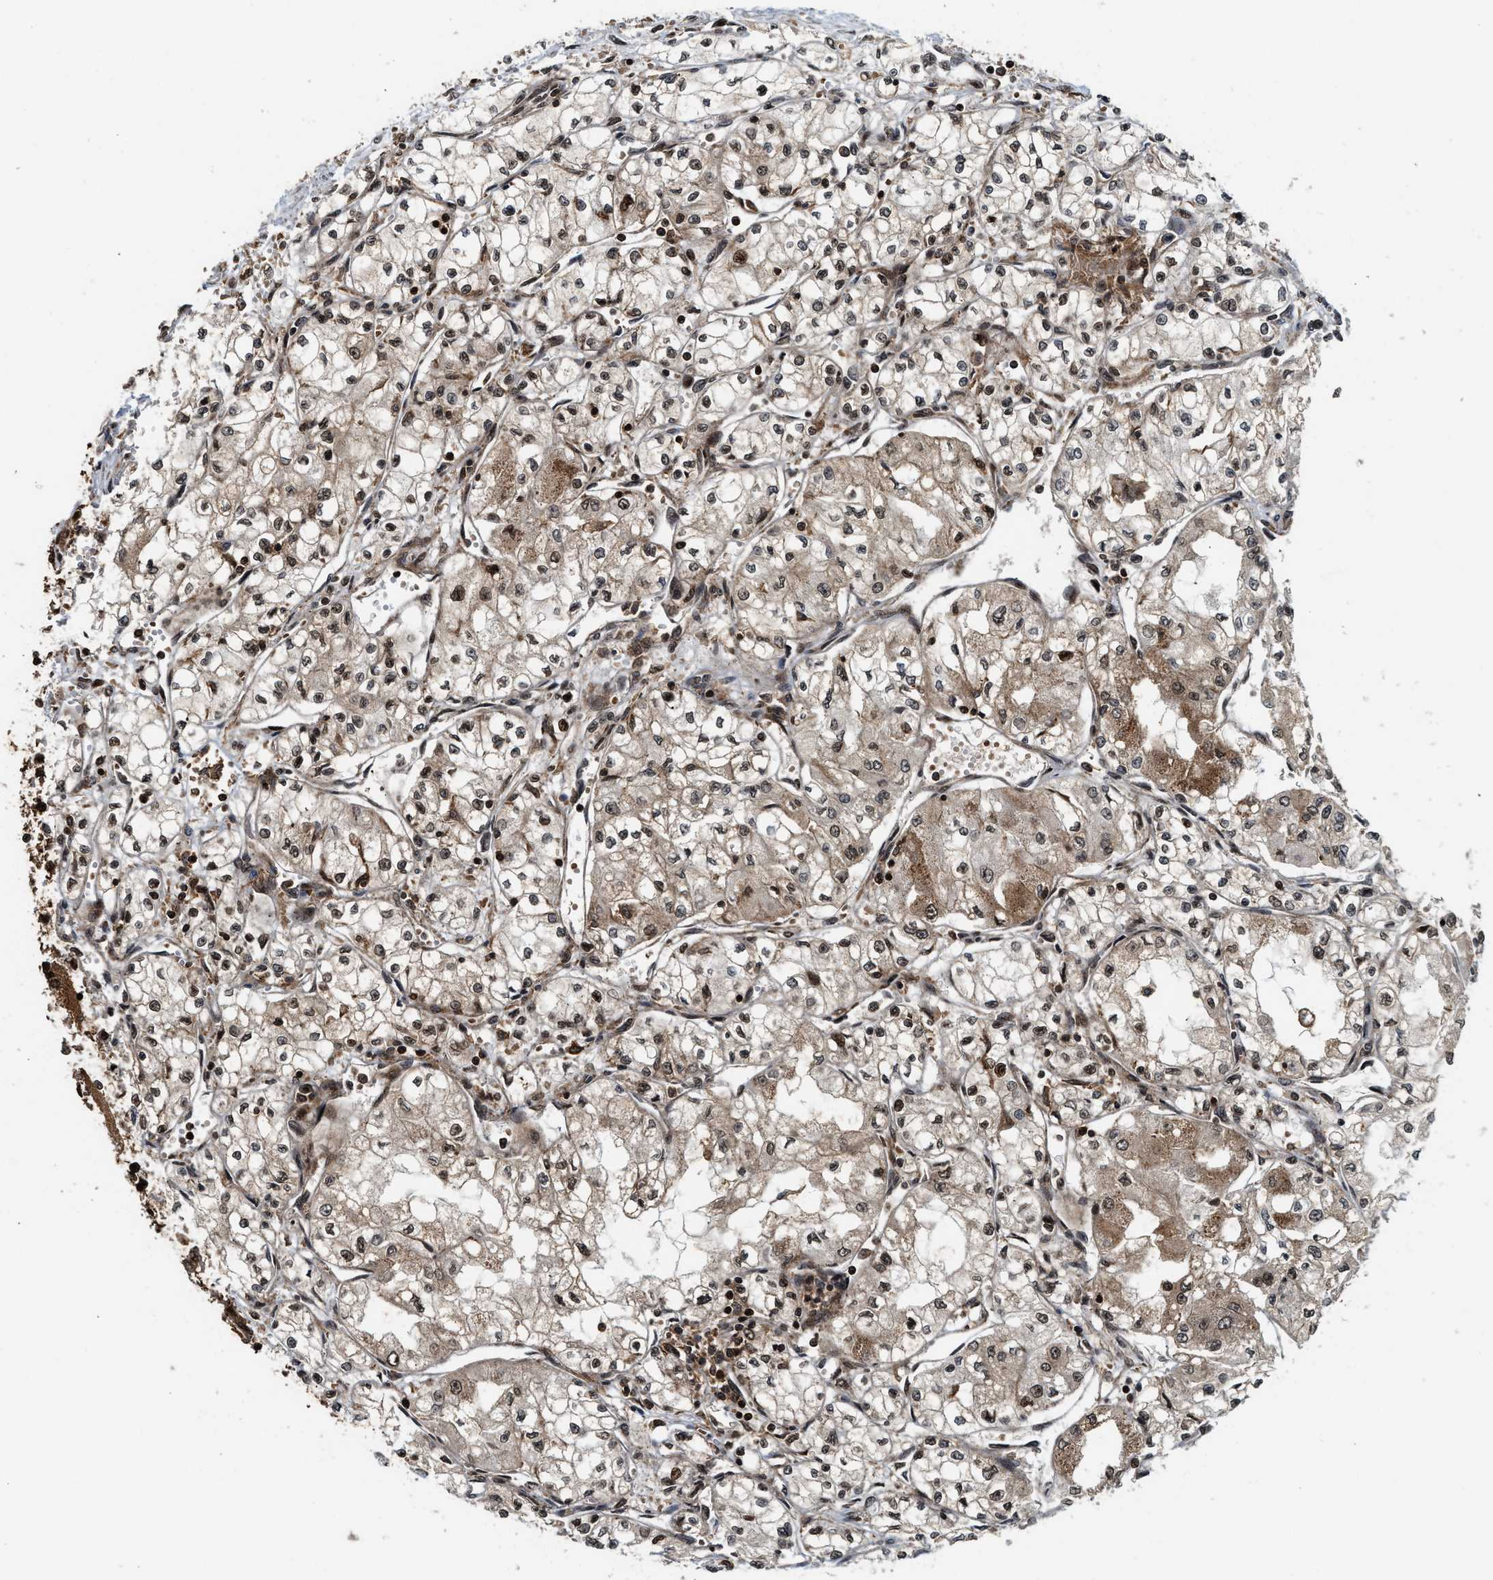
{"staining": {"intensity": "moderate", "quantity": ">75%", "location": "cytoplasmic/membranous,nuclear"}, "tissue": "renal cancer", "cell_type": "Tumor cells", "image_type": "cancer", "snomed": [{"axis": "morphology", "description": "Normal tissue, NOS"}, {"axis": "morphology", "description": "Adenocarcinoma, NOS"}, {"axis": "topography", "description": "Kidney"}], "caption": "About >75% of tumor cells in renal adenocarcinoma exhibit moderate cytoplasmic/membranous and nuclear protein positivity as visualized by brown immunohistochemical staining.", "gene": "MDM2", "patient": {"sex": "male", "age": 59}}